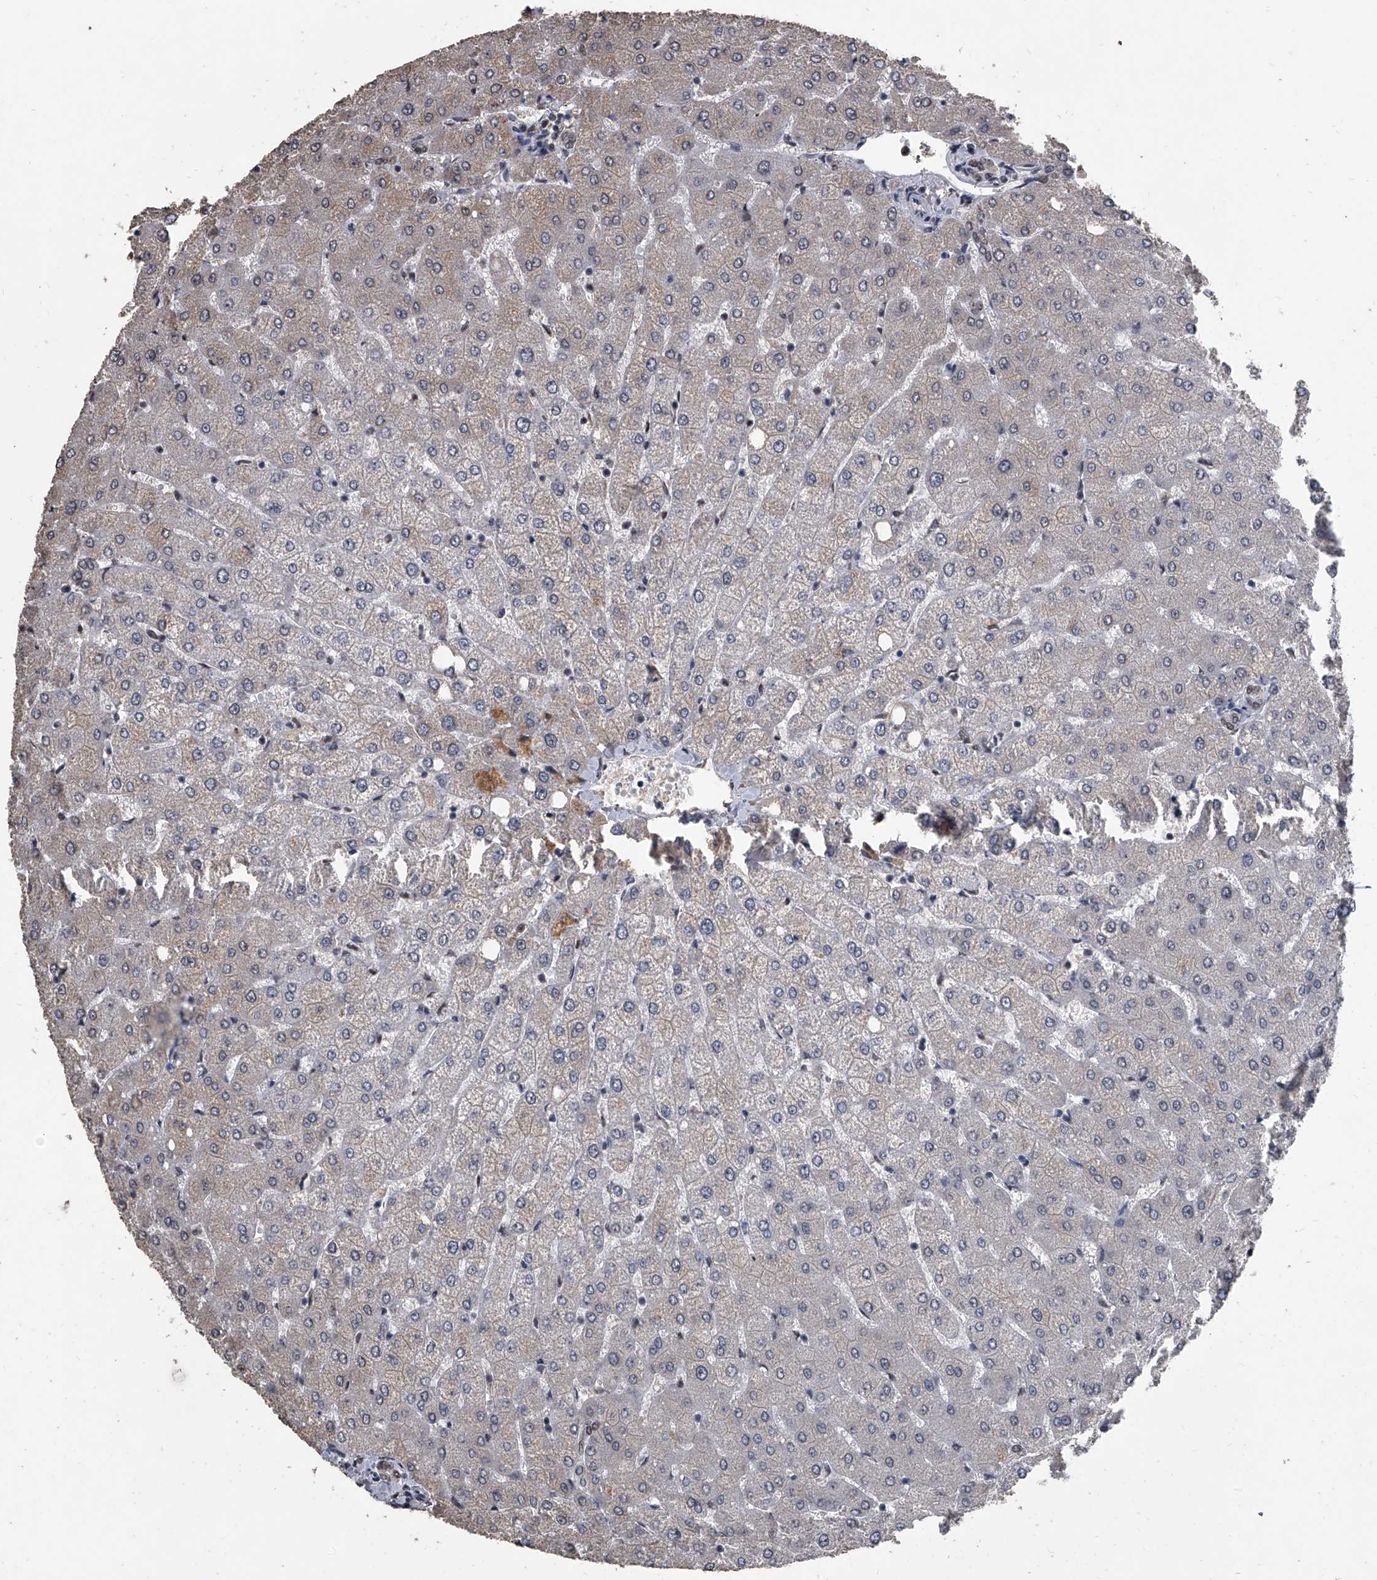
{"staining": {"intensity": "weak", "quantity": "25%-75%", "location": "nuclear"}, "tissue": "liver", "cell_type": "Cholangiocytes", "image_type": "normal", "snomed": [{"axis": "morphology", "description": "Normal tissue, NOS"}, {"axis": "topography", "description": "Liver"}], "caption": "A photomicrograph showing weak nuclear expression in approximately 25%-75% of cholangiocytes in unremarkable liver, as visualized by brown immunohistochemical staining.", "gene": "MATR3", "patient": {"sex": "female", "age": 54}}